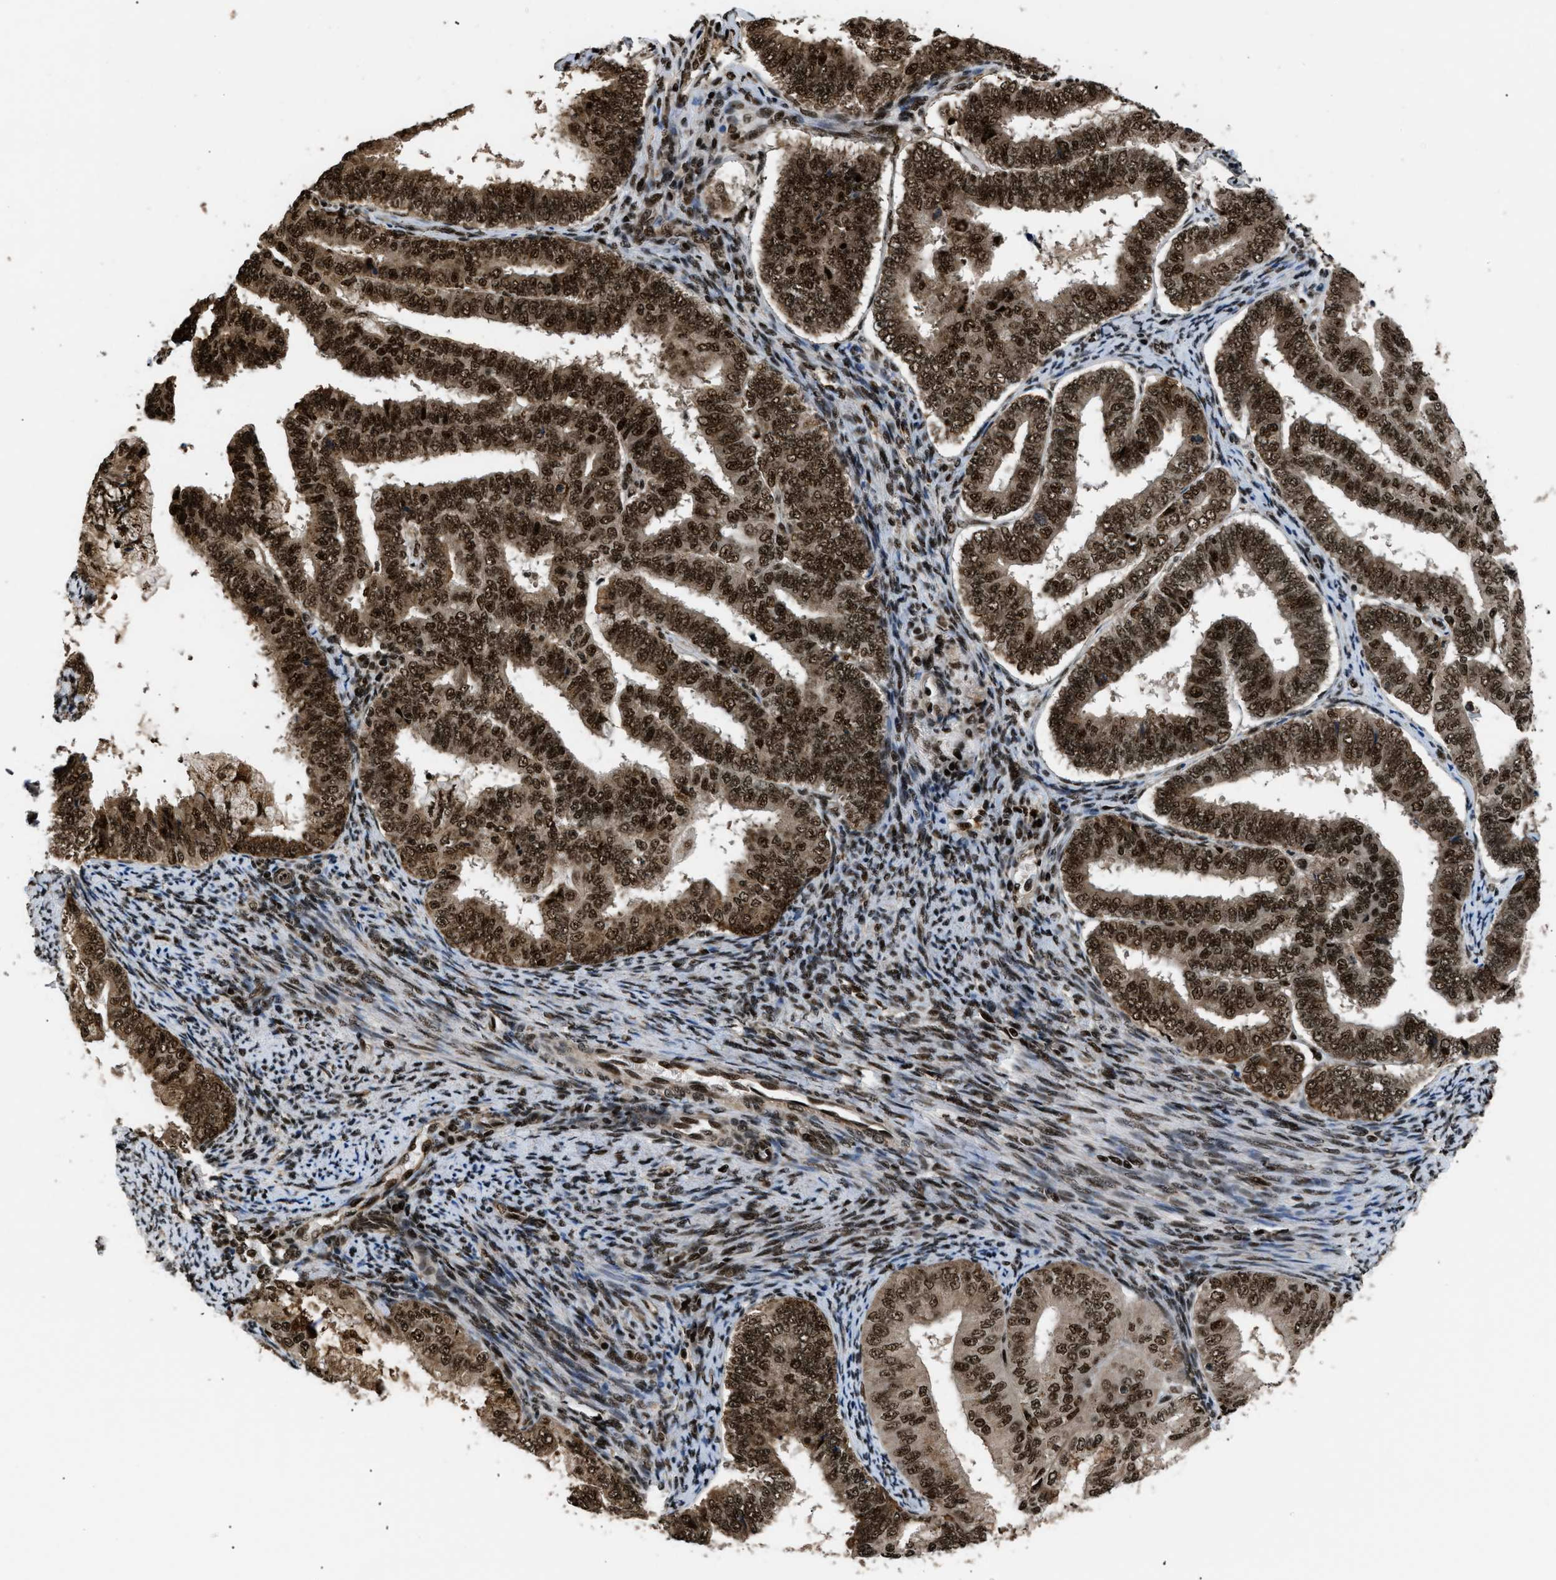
{"staining": {"intensity": "strong", "quantity": ">75%", "location": "cytoplasmic/membranous,nuclear"}, "tissue": "endometrial cancer", "cell_type": "Tumor cells", "image_type": "cancer", "snomed": [{"axis": "morphology", "description": "Adenocarcinoma, NOS"}, {"axis": "topography", "description": "Endometrium"}], "caption": "This photomicrograph demonstrates IHC staining of human endometrial cancer, with high strong cytoplasmic/membranous and nuclear staining in approximately >75% of tumor cells.", "gene": "RBM5", "patient": {"sex": "female", "age": 63}}